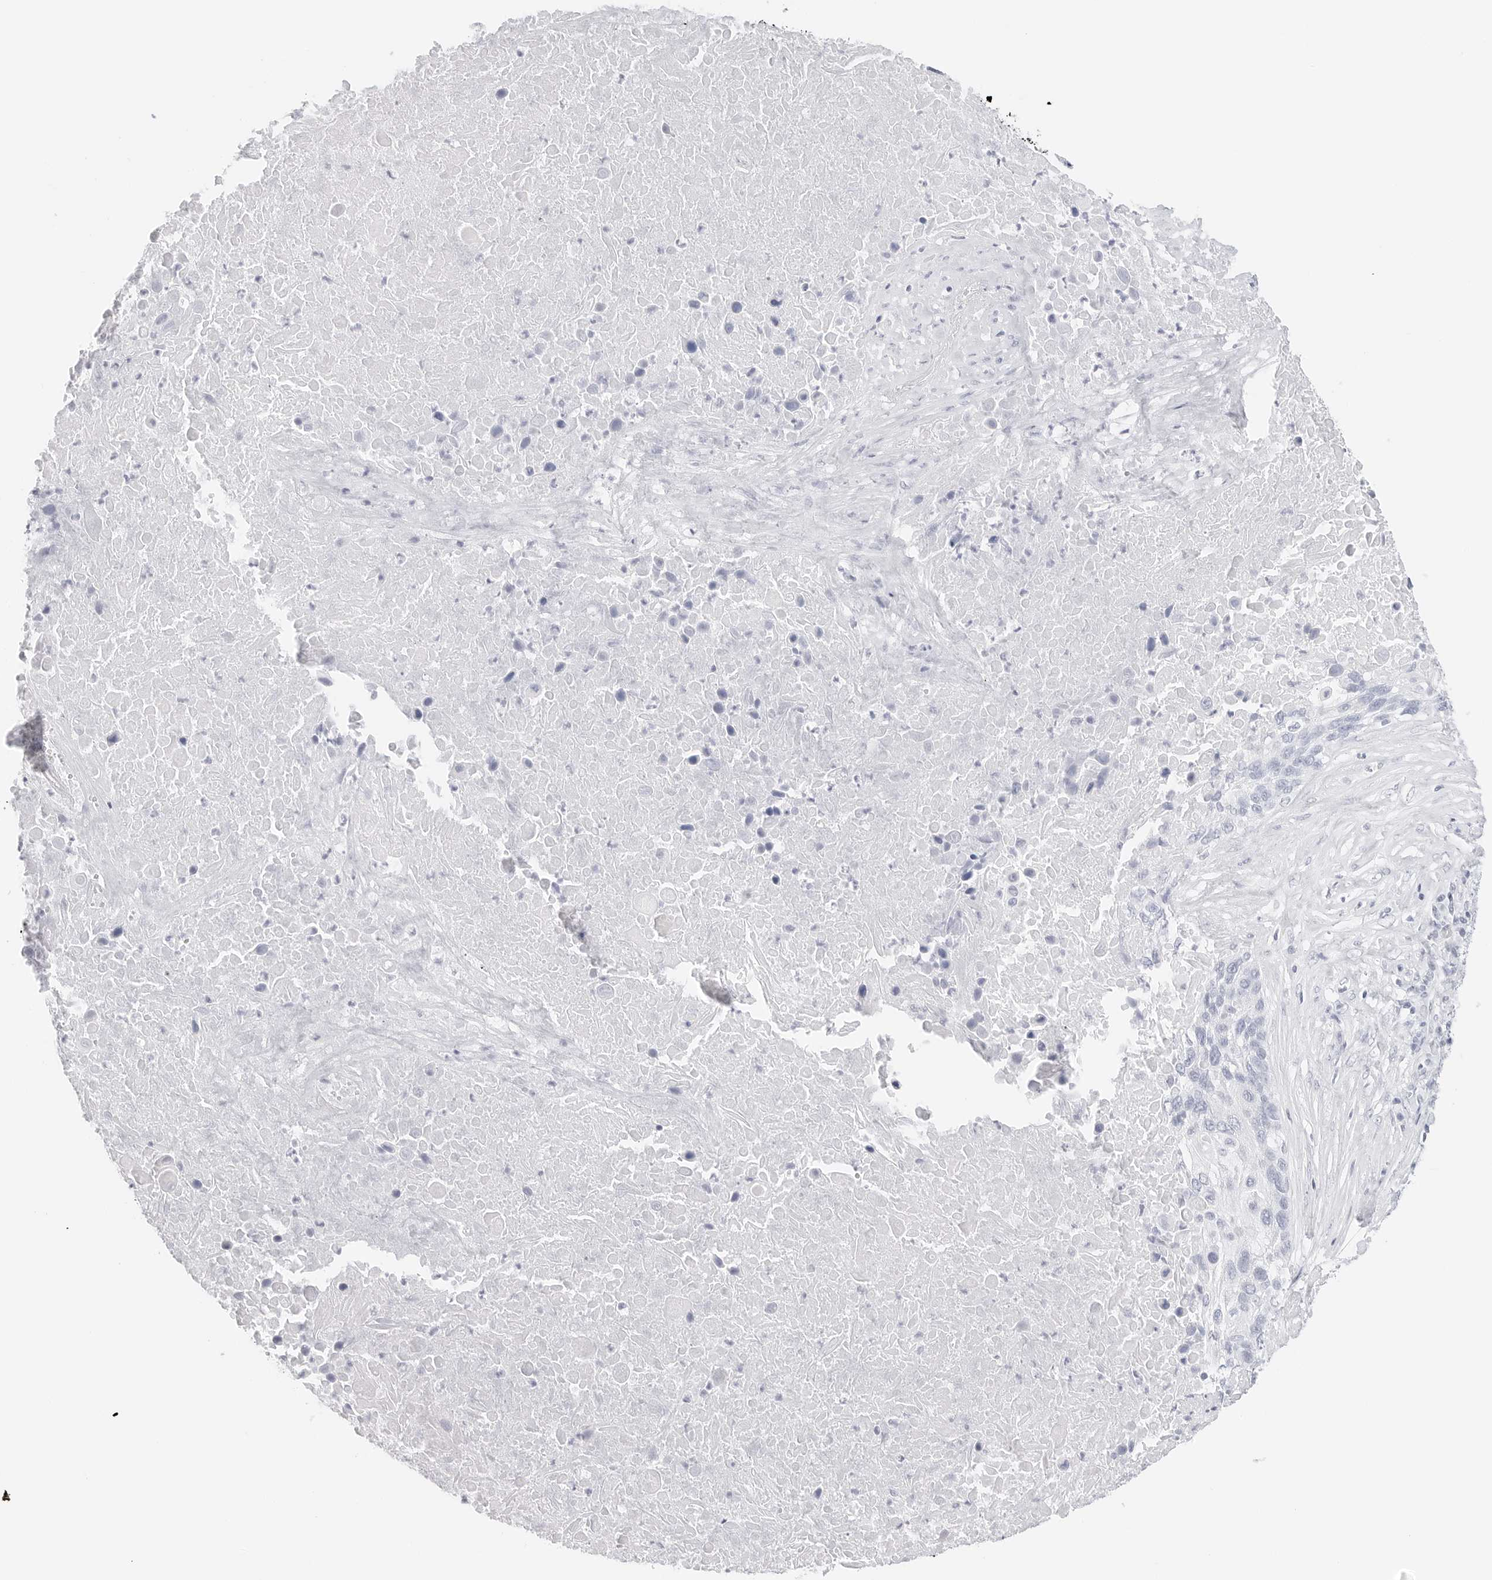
{"staining": {"intensity": "negative", "quantity": "none", "location": "none"}, "tissue": "lung cancer", "cell_type": "Tumor cells", "image_type": "cancer", "snomed": [{"axis": "morphology", "description": "Squamous cell carcinoma, NOS"}, {"axis": "topography", "description": "Lung"}], "caption": "Immunohistochemistry (IHC) photomicrograph of squamous cell carcinoma (lung) stained for a protein (brown), which reveals no staining in tumor cells.", "gene": "TFF2", "patient": {"sex": "male", "age": 66}}